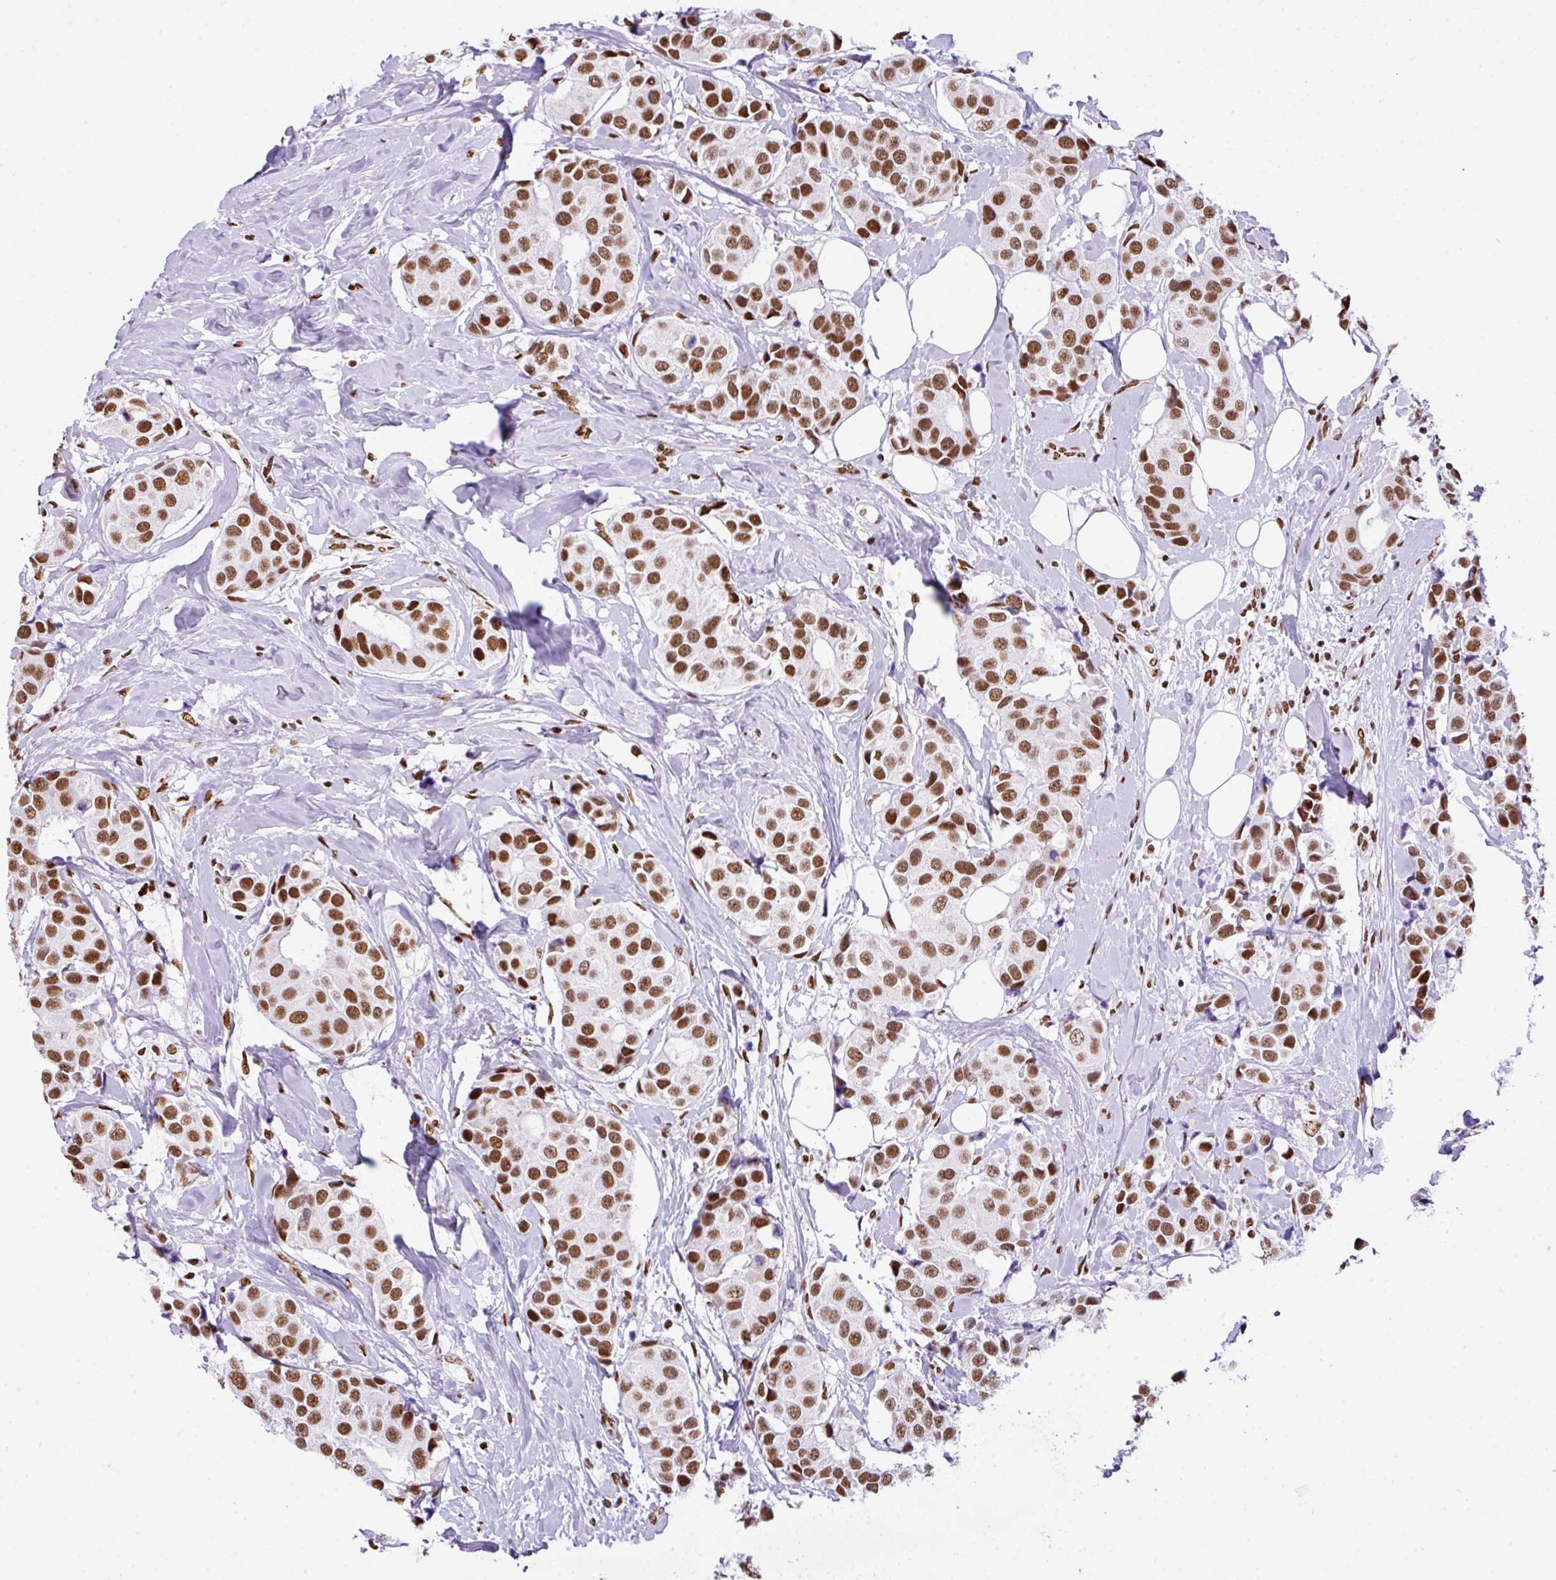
{"staining": {"intensity": "moderate", "quantity": ">75%", "location": "nuclear"}, "tissue": "breast cancer", "cell_type": "Tumor cells", "image_type": "cancer", "snomed": [{"axis": "morphology", "description": "Normal tissue, NOS"}, {"axis": "morphology", "description": "Duct carcinoma"}, {"axis": "topography", "description": "Breast"}], "caption": "High-magnification brightfield microscopy of breast cancer (intraductal carcinoma) stained with DAB (brown) and counterstained with hematoxylin (blue). tumor cells exhibit moderate nuclear staining is appreciated in about>75% of cells. (IHC, brightfield microscopy, high magnification).", "gene": "RARG", "patient": {"sex": "female", "age": 39}}